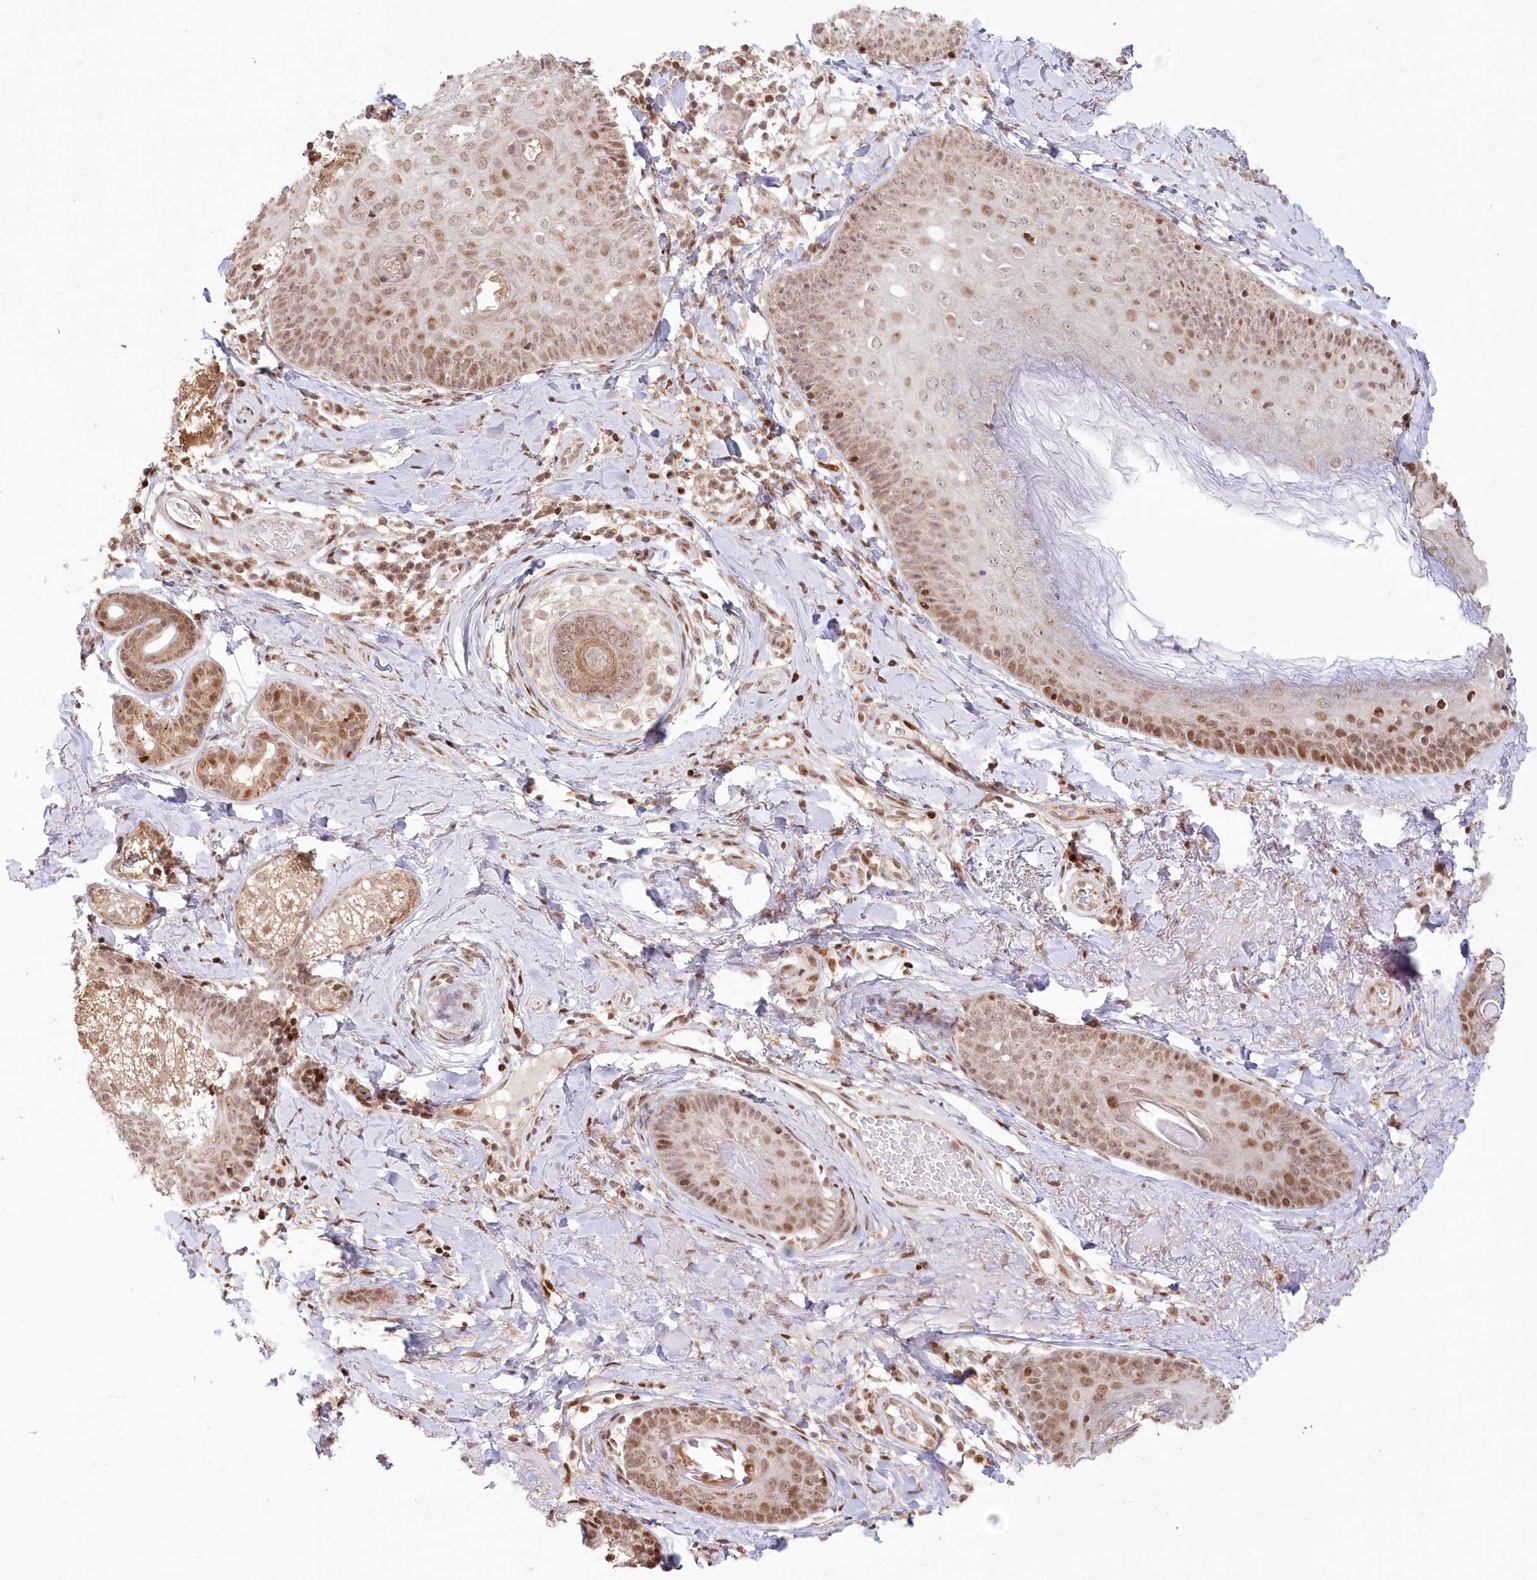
{"staining": {"intensity": "moderate", "quantity": ">75%", "location": "cytoplasmic/membranous,nuclear"}, "tissue": "skin cancer", "cell_type": "Tumor cells", "image_type": "cancer", "snomed": [{"axis": "morphology", "description": "Basal cell carcinoma"}, {"axis": "topography", "description": "Skin"}], "caption": "The immunohistochemical stain highlights moderate cytoplasmic/membranous and nuclear staining in tumor cells of skin cancer (basal cell carcinoma) tissue.", "gene": "PYURF", "patient": {"sex": "male", "age": 62}}